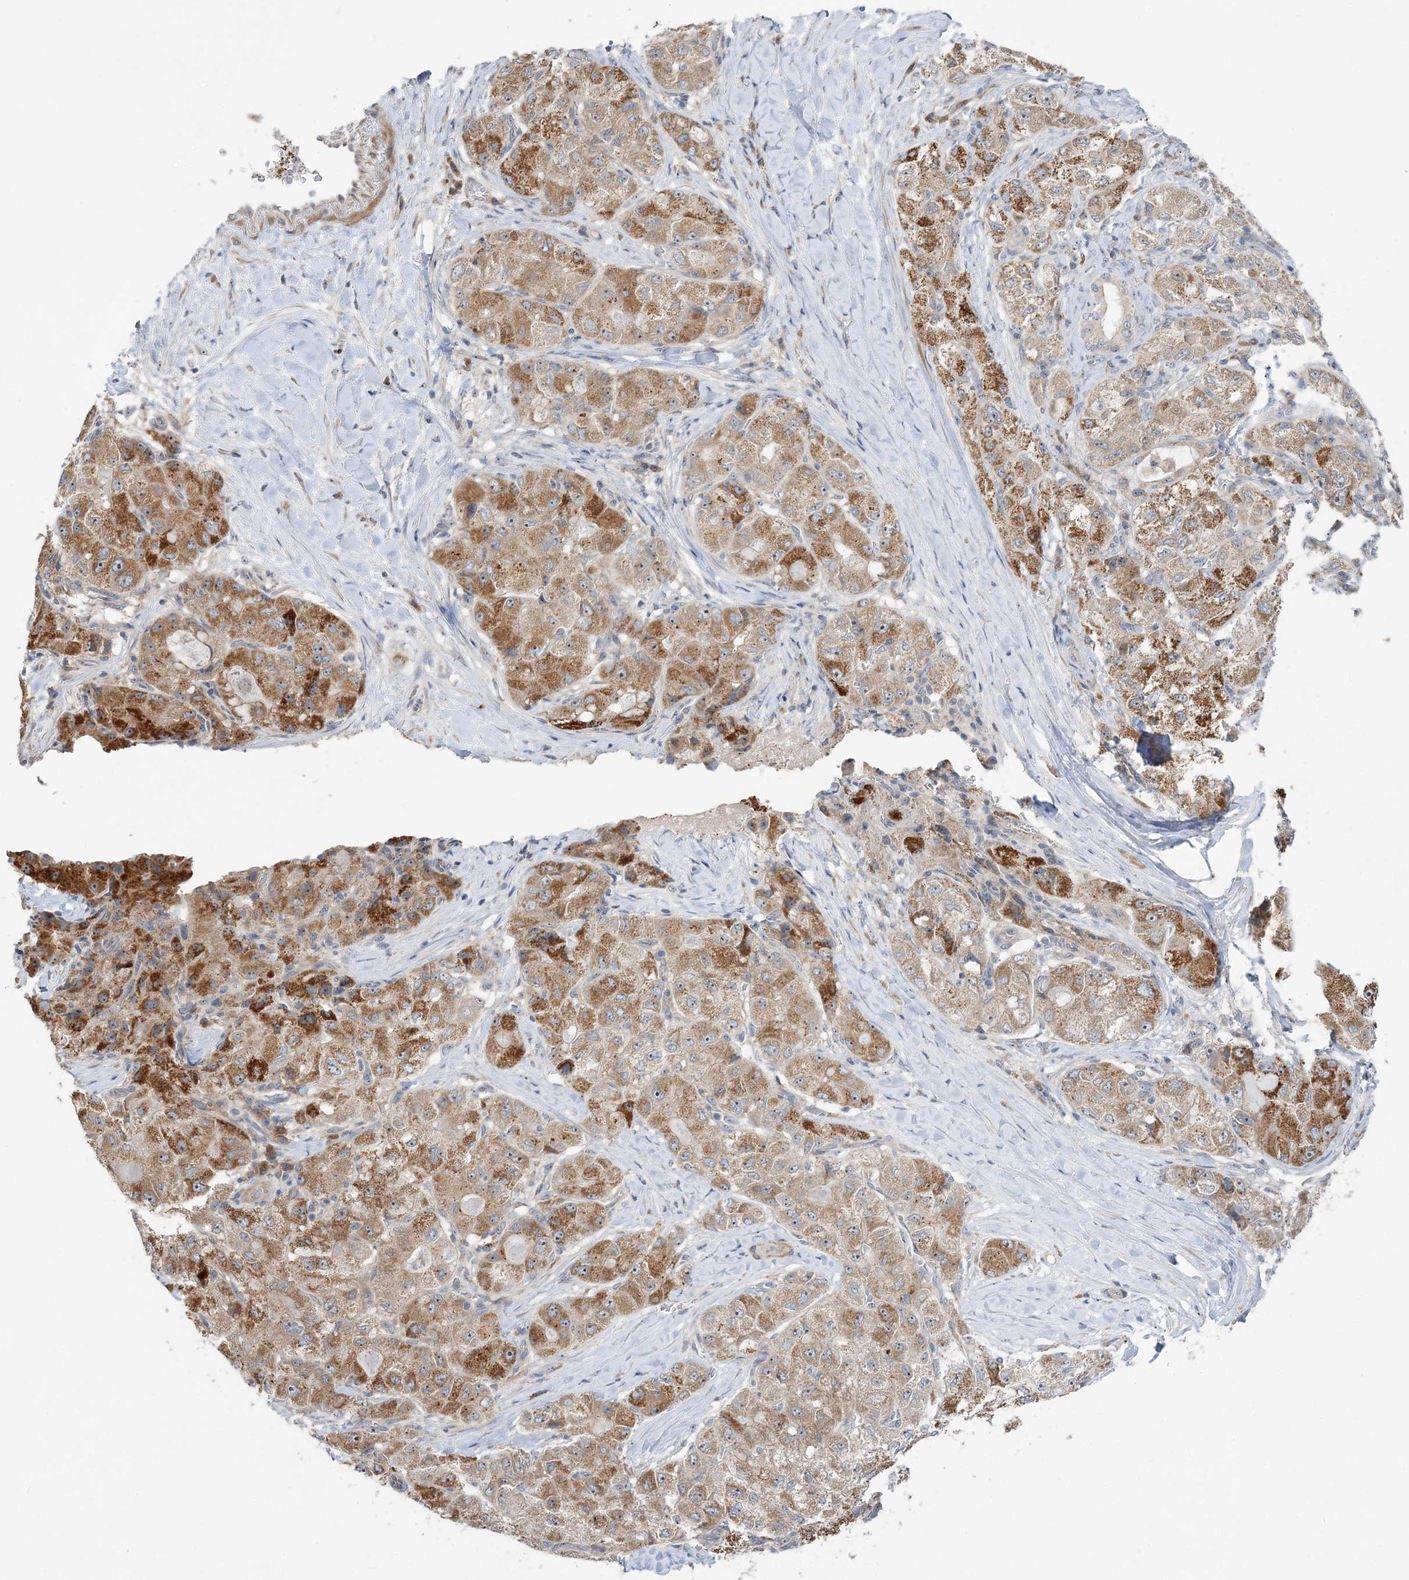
{"staining": {"intensity": "moderate", "quantity": ">75%", "location": "cytoplasmic/membranous"}, "tissue": "liver cancer", "cell_type": "Tumor cells", "image_type": "cancer", "snomed": [{"axis": "morphology", "description": "Carcinoma, Hepatocellular, NOS"}, {"axis": "topography", "description": "Liver"}], "caption": "High-power microscopy captured an immunohistochemistry (IHC) photomicrograph of hepatocellular carcinoma (liver), revealing moderate cytoplasmic/membranous expression in approximately >75% of tumor cells.", "gene": "MMADHC", "patient": {"sex": "male", "age": 80}}